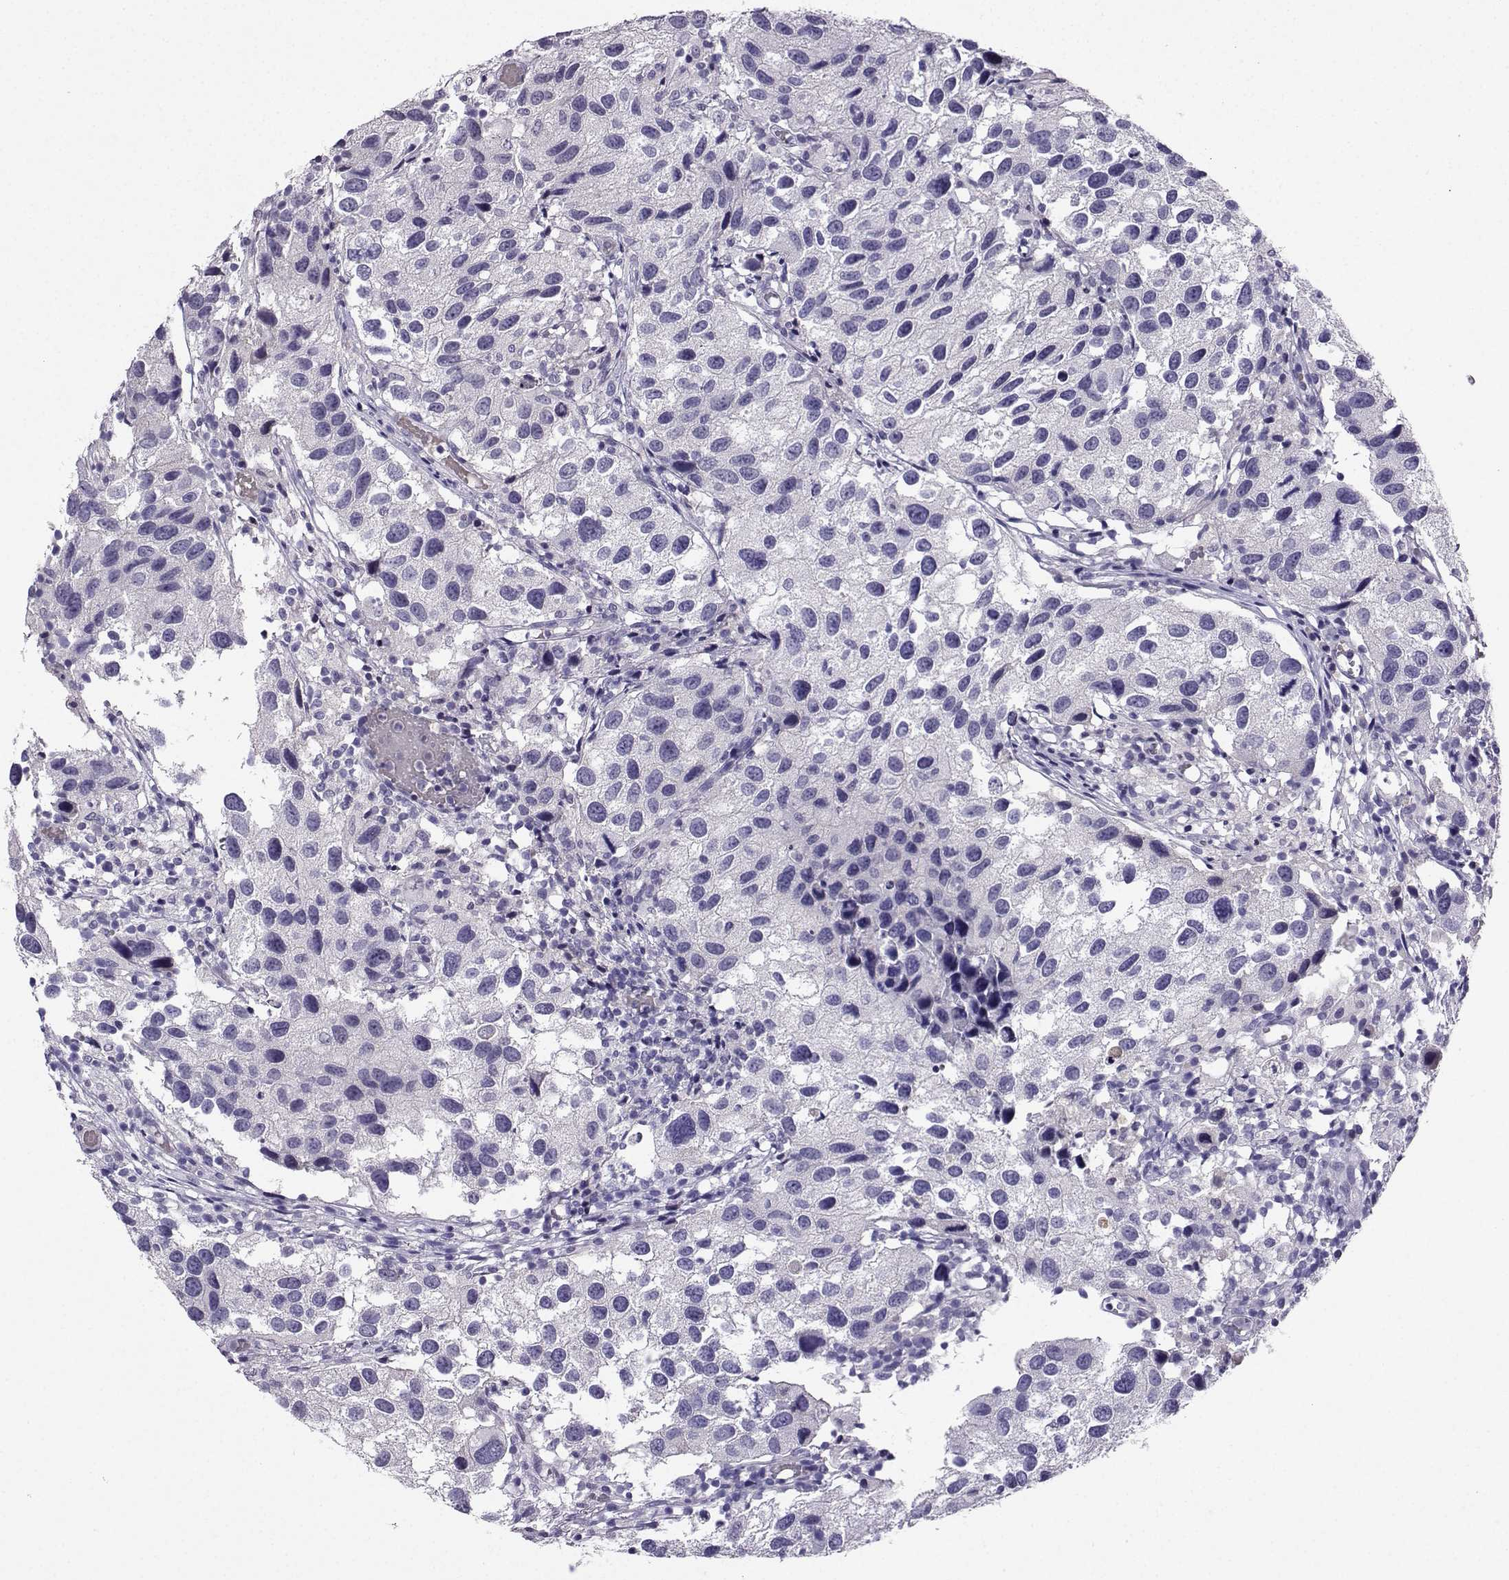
{"staining": {"intensity": "negative", "quantity": "none", "location": "none"}, "tissue": "urothelial cancer", "cell_type": "Tumor cells", "image_type": "cancer", "snomed": [{"axis": "morphology", "description": "Urothelial carcinoma, High grade"}, {"axis": "topography", "description": "Urinary bladder"}], "caption": "IHC of human urothelial cancer exhibits no positivity in tumor cells.", "gene": "LRFN2", "patient": {"sex": "male", "age": 79}}